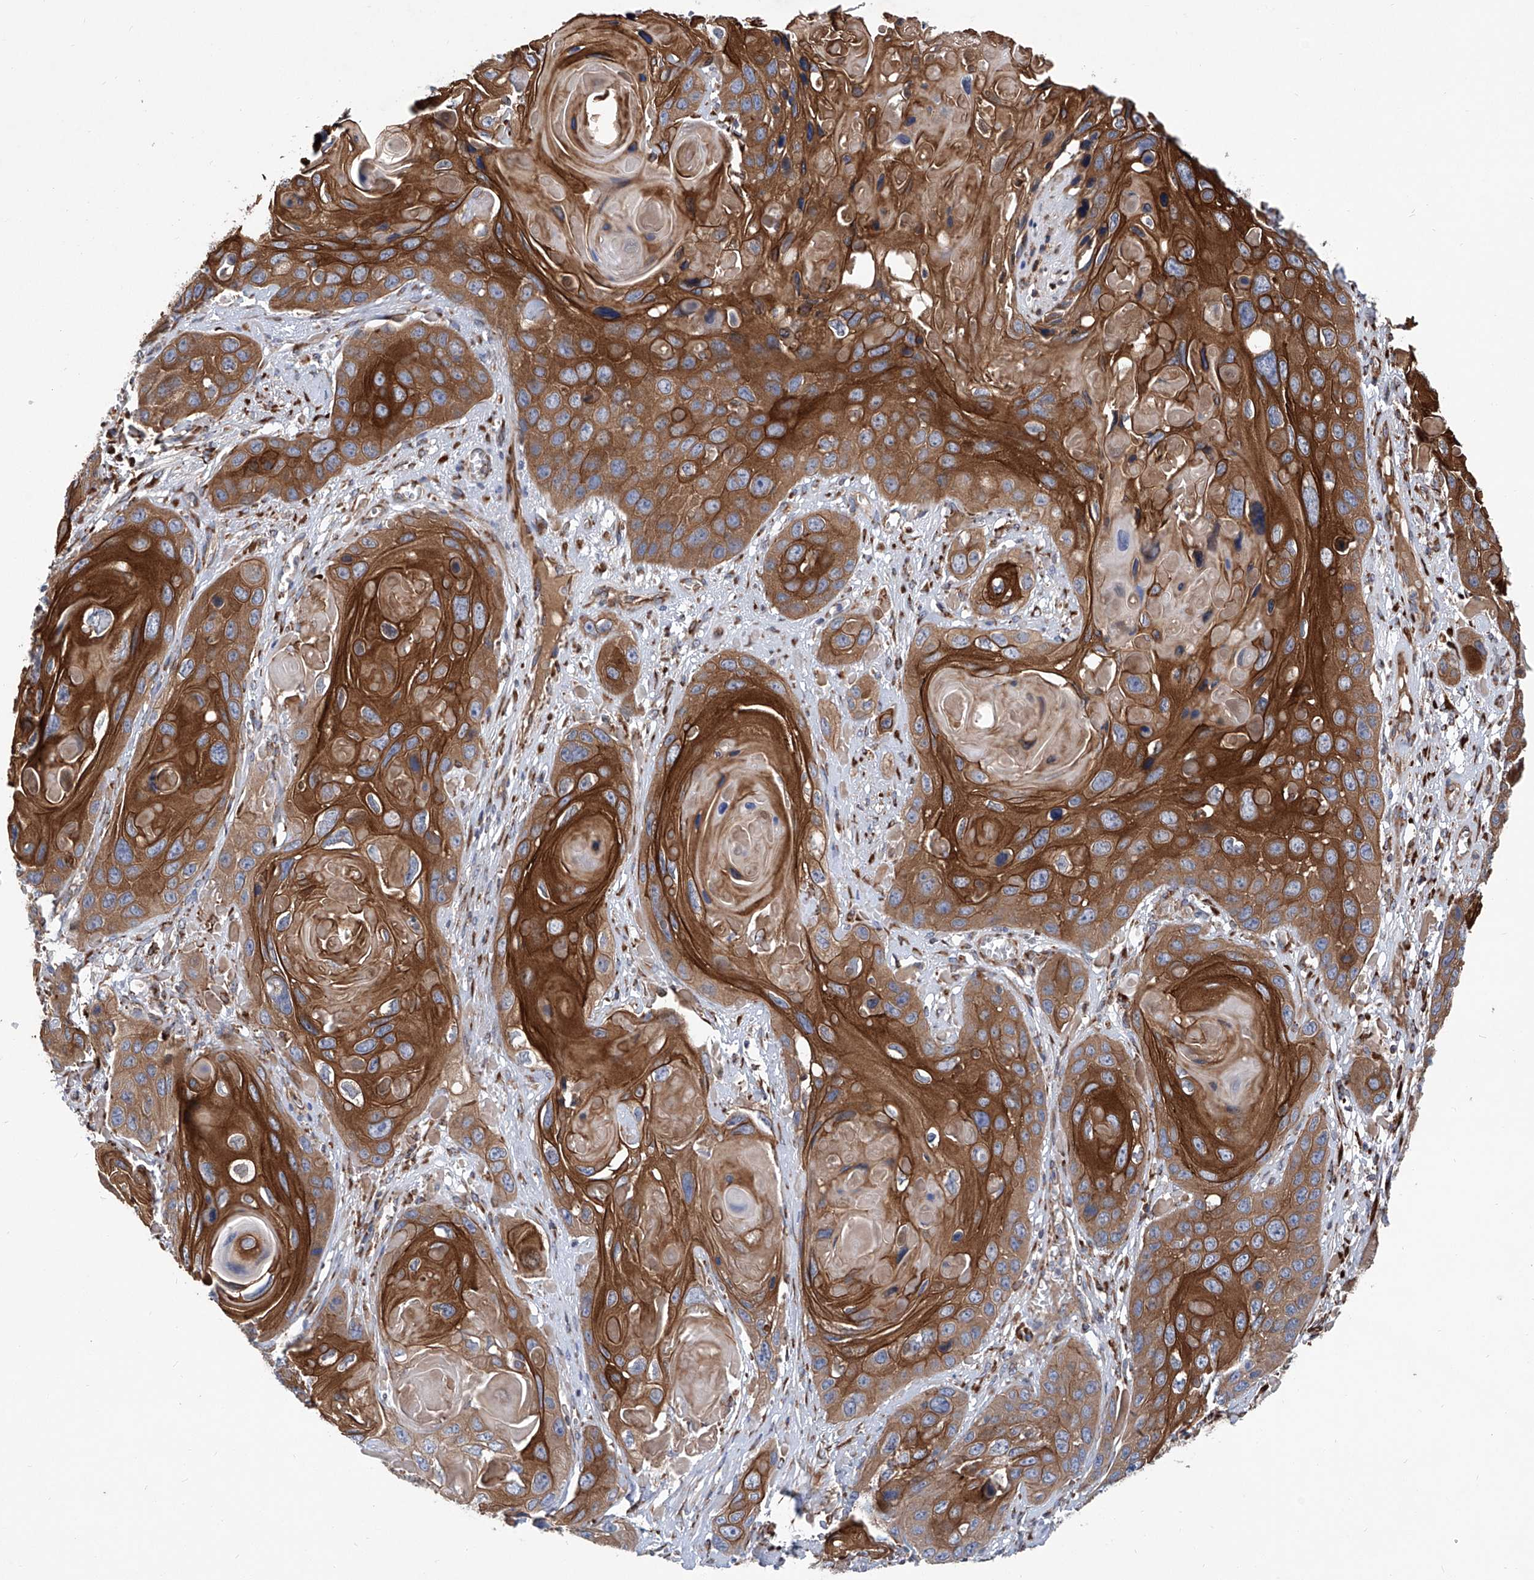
{"staining": {"intensity": "strong", "quantity": ">75%", "location": "cytoplasmic/membranous"}, "tissue": "skin cancer", "cell_type": "Tumor cells", "image_type": "cancer", "snomed": [{"axis": "morphology", "description": "Squamous cell carcinoma, NOS"}, {"axis": "topography", "description": "Skin"}], "caption": "An immunohistochemistry (IHC) histopathology image of tumor tissue is shown. Protein staining in brown highlights strong cytoplasmic/membranous positivity in skin cancer within tumor cells.", "gene": "ASCC3", "patient": {"sex": "male", "age": 55}}